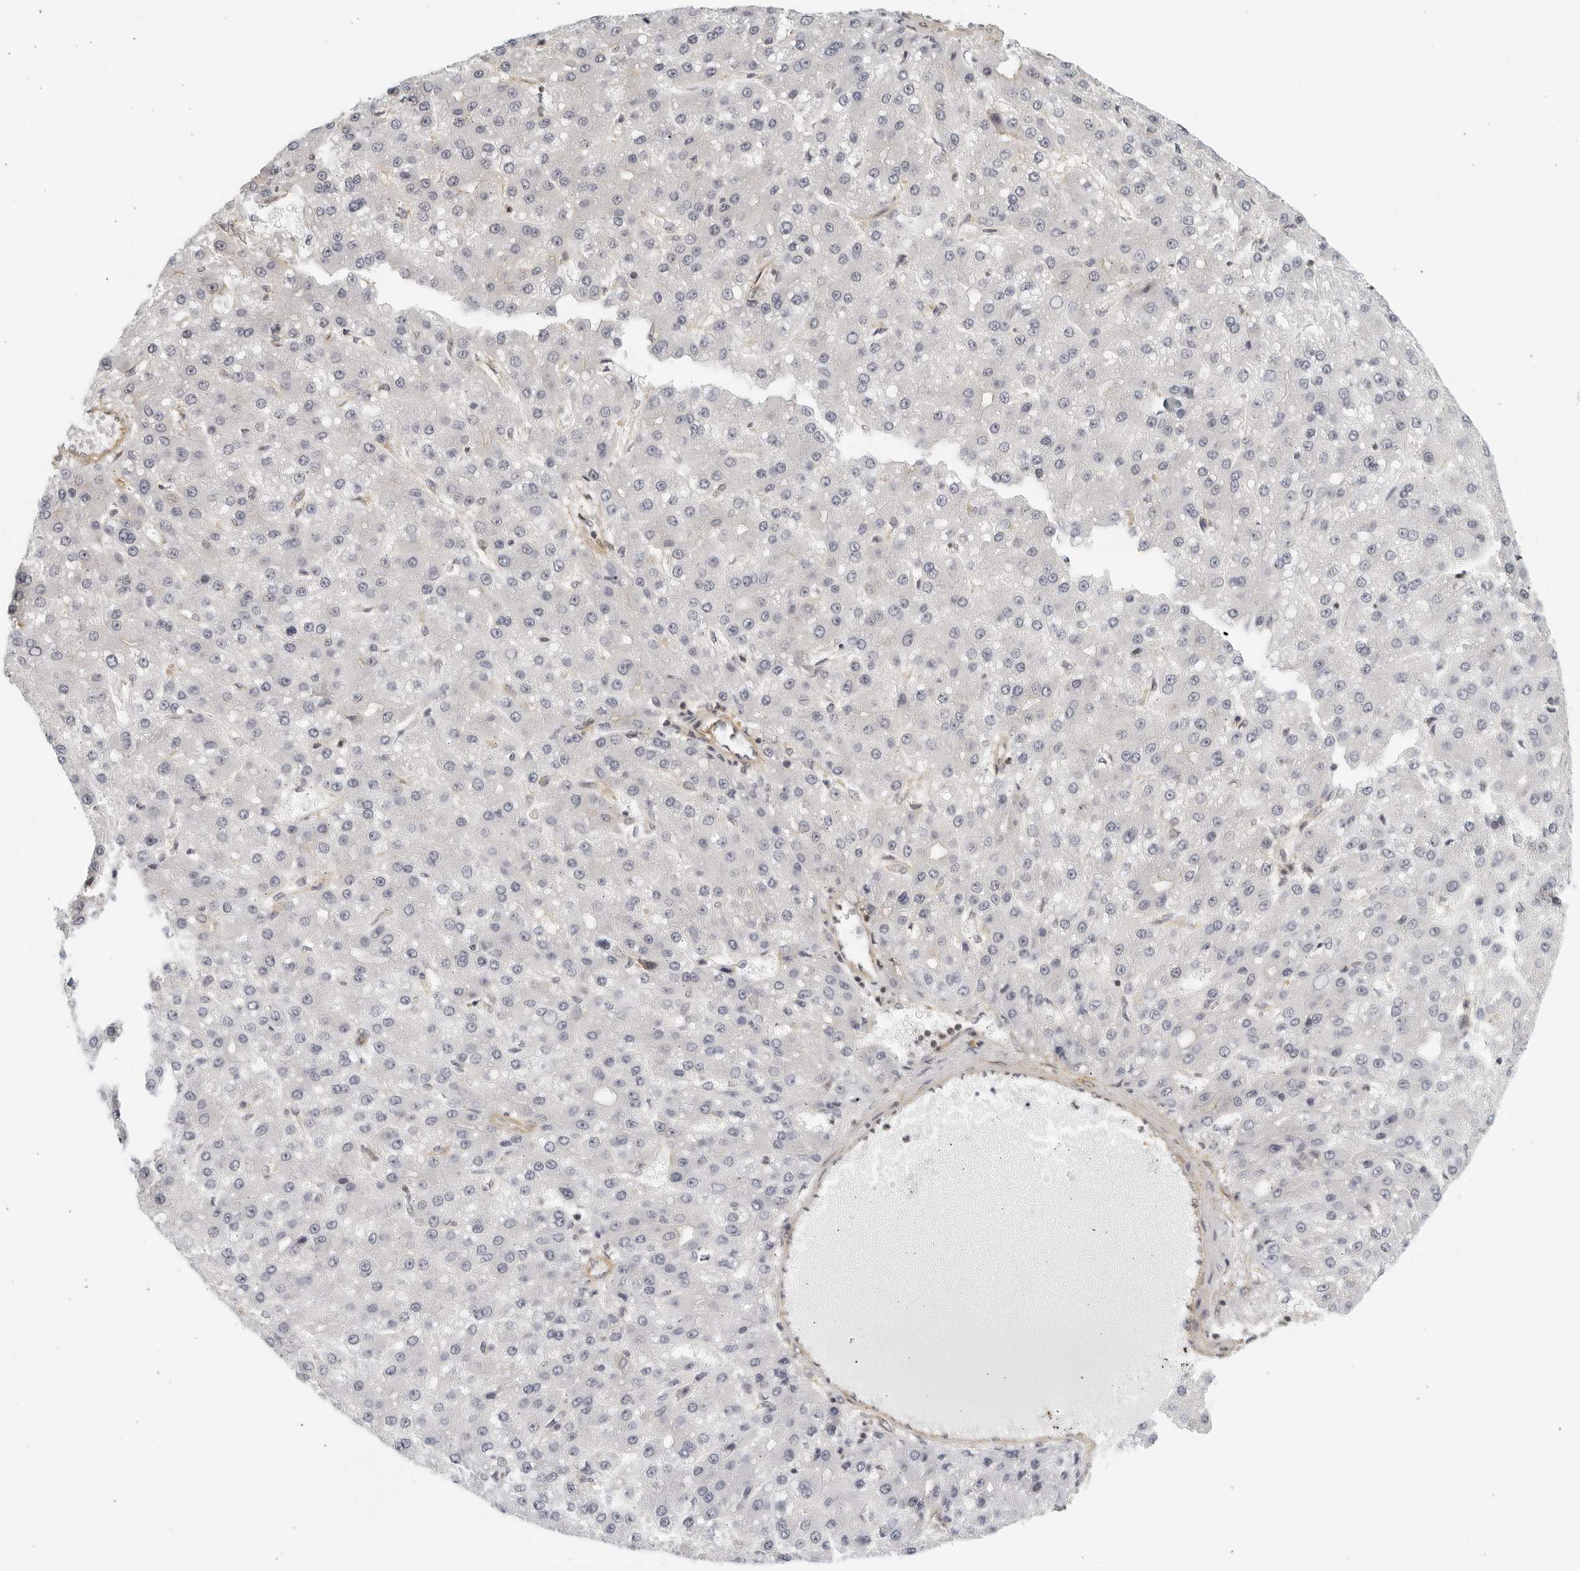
{"staining": {"intensity": "negative", "quantity": "none", "location": "none"}, "tissue": "liver cancer", "cell_type": "Tumor cells", "image_type": "cancer", "snomed": [{"axis": "morphology", "description": "Carcinoma, Hepatocellular, NOS"}, {"axis": "topography", "description": "Liver"}], "caption": "High power microscopy image of an IHC image of liver cancer, revealing no significant staining in tumor cells.", "gene": "SERTAD4", "patient": {"sex": "male", "age": 67}}